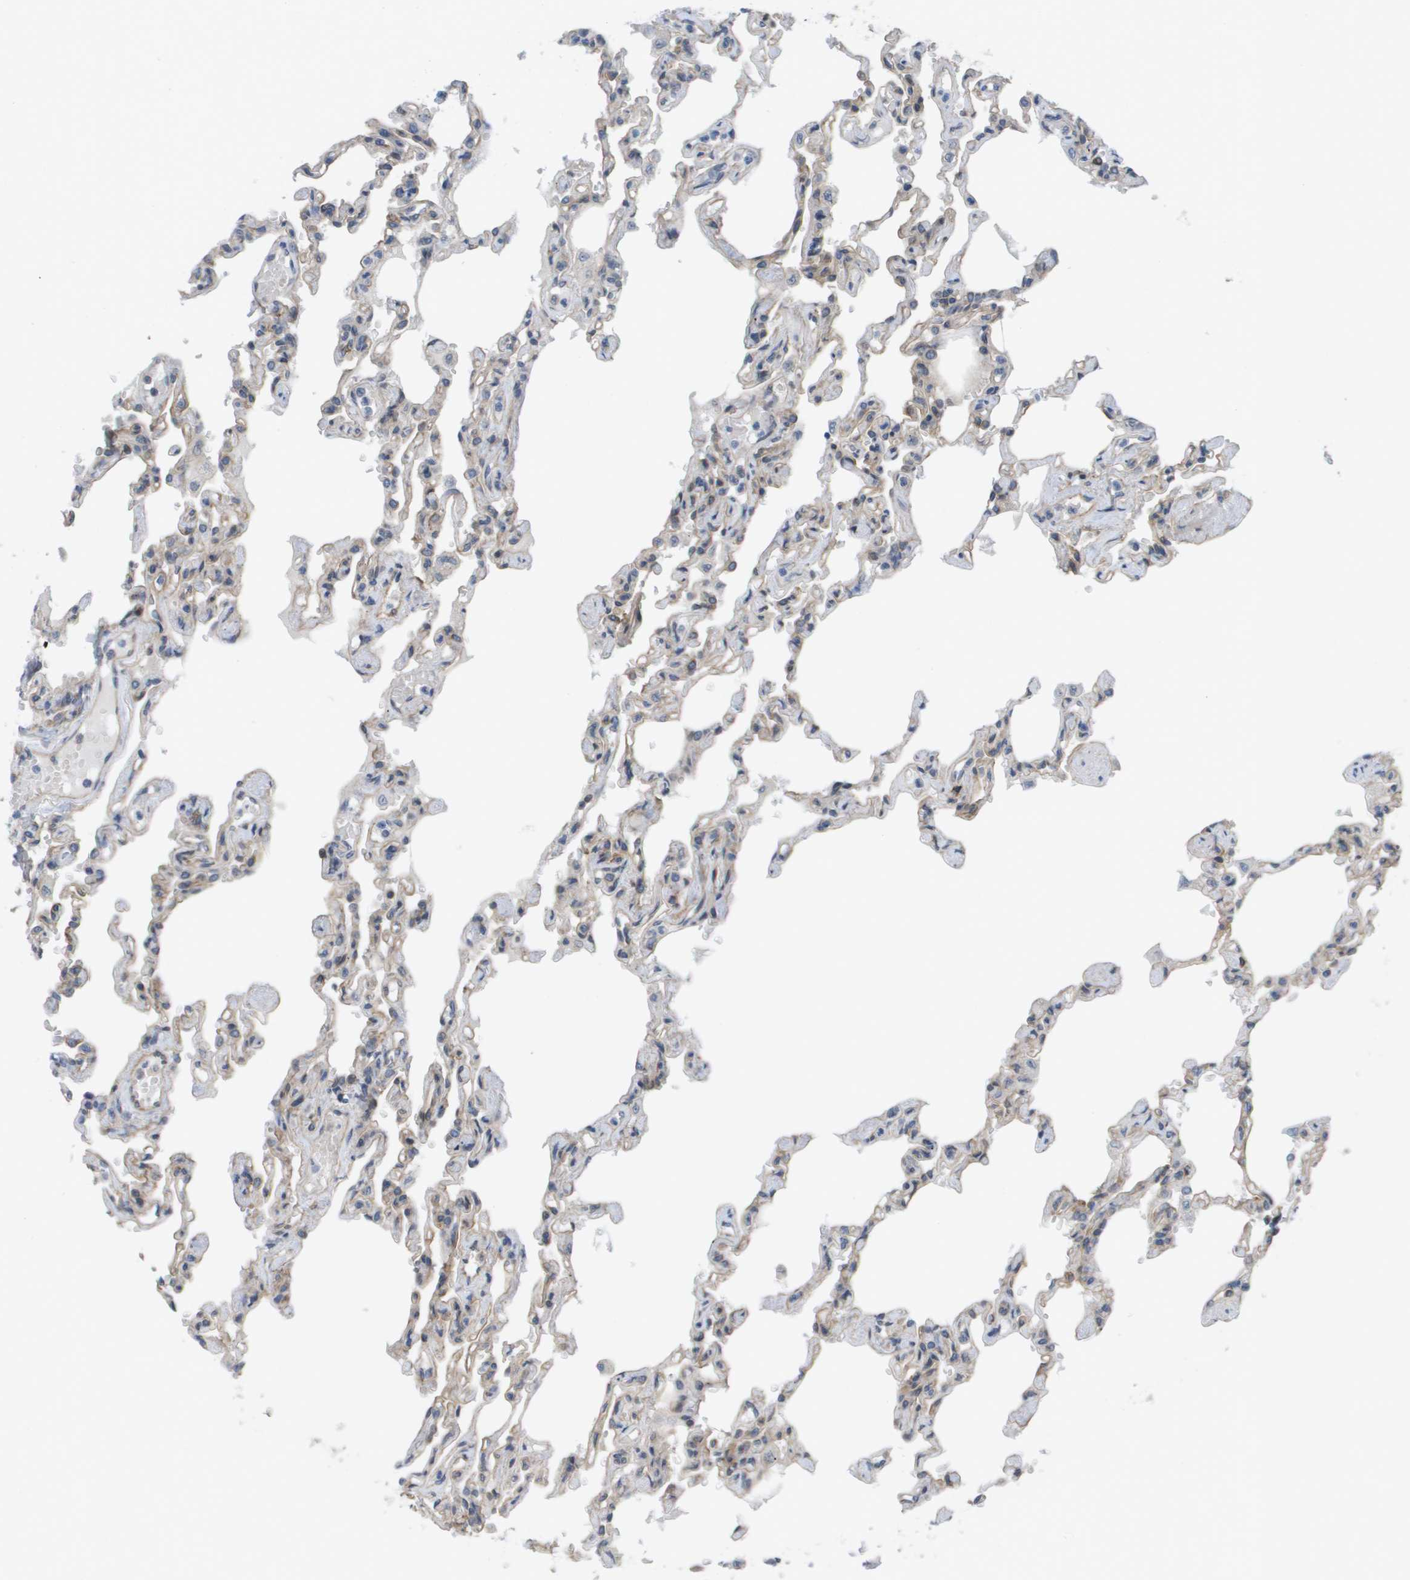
{"staining": {"intensity": "weak", "quantity": "<25%", "location": "cytoplasmic/membranous"}, "tissue": "lung", "cell_type": "Alveolar cells", "image_type": "normal", "snomed": [{"axis": "morphology", "description": "Normal tissue, NOS"}, {"axis": "topography", "description": "Lung"}], "caption": "High magnification brightfield microscopy of normal lung stained with DAB (3,3'-diaminobenzidine) (brown) and counterstained with hematoxylin (blue): alveolar cells show no significant expression. Nuclei are stained in blue.", "gene": "MTARC2", "patient": {"sex": "male", "age": 21}}